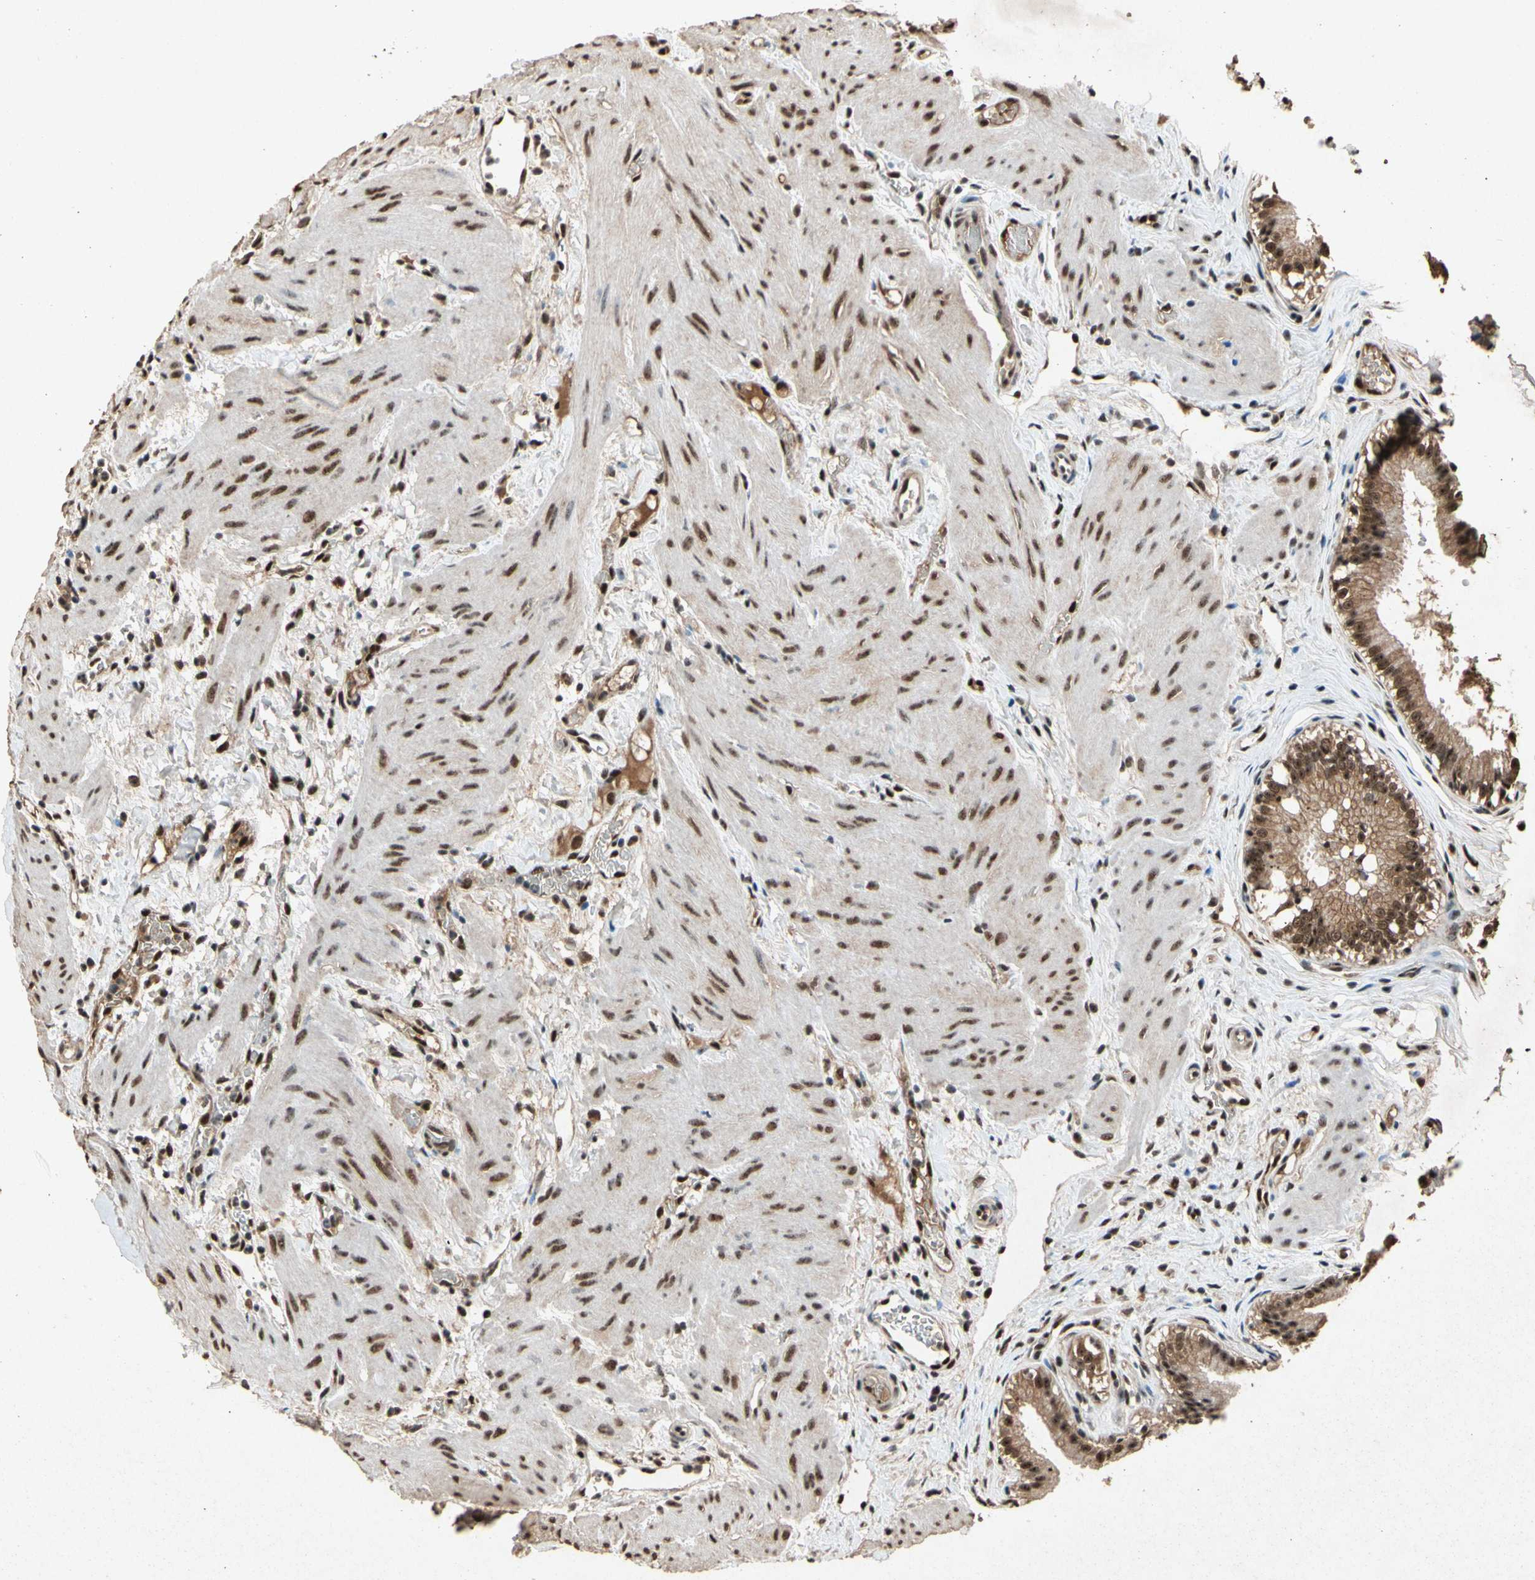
{"staining": {"intensity": "moderate", "quantity": ">75%", "location": "cytoplasmic/membranous,nuclear"}, "tissue": "gallbladder", "cell_type": "Glandular cells", "image_type": "normal", "snomed": [{"axis": "morphology", "description": "Normal tissue, NOS"}, {"axis": "topography", "description": "Gallbladder"}], "caption": "Immunohistochemical staining of unremarkable human gallbladder demonstrates medium levels of moderate cytoplasmic/membranous,nuclear staining in approximately >75% of glandular cells. (IHC, brightfield microscopy, high magnification).", "gene": "PML", "patient": {"sex": "female", "age": 26}}